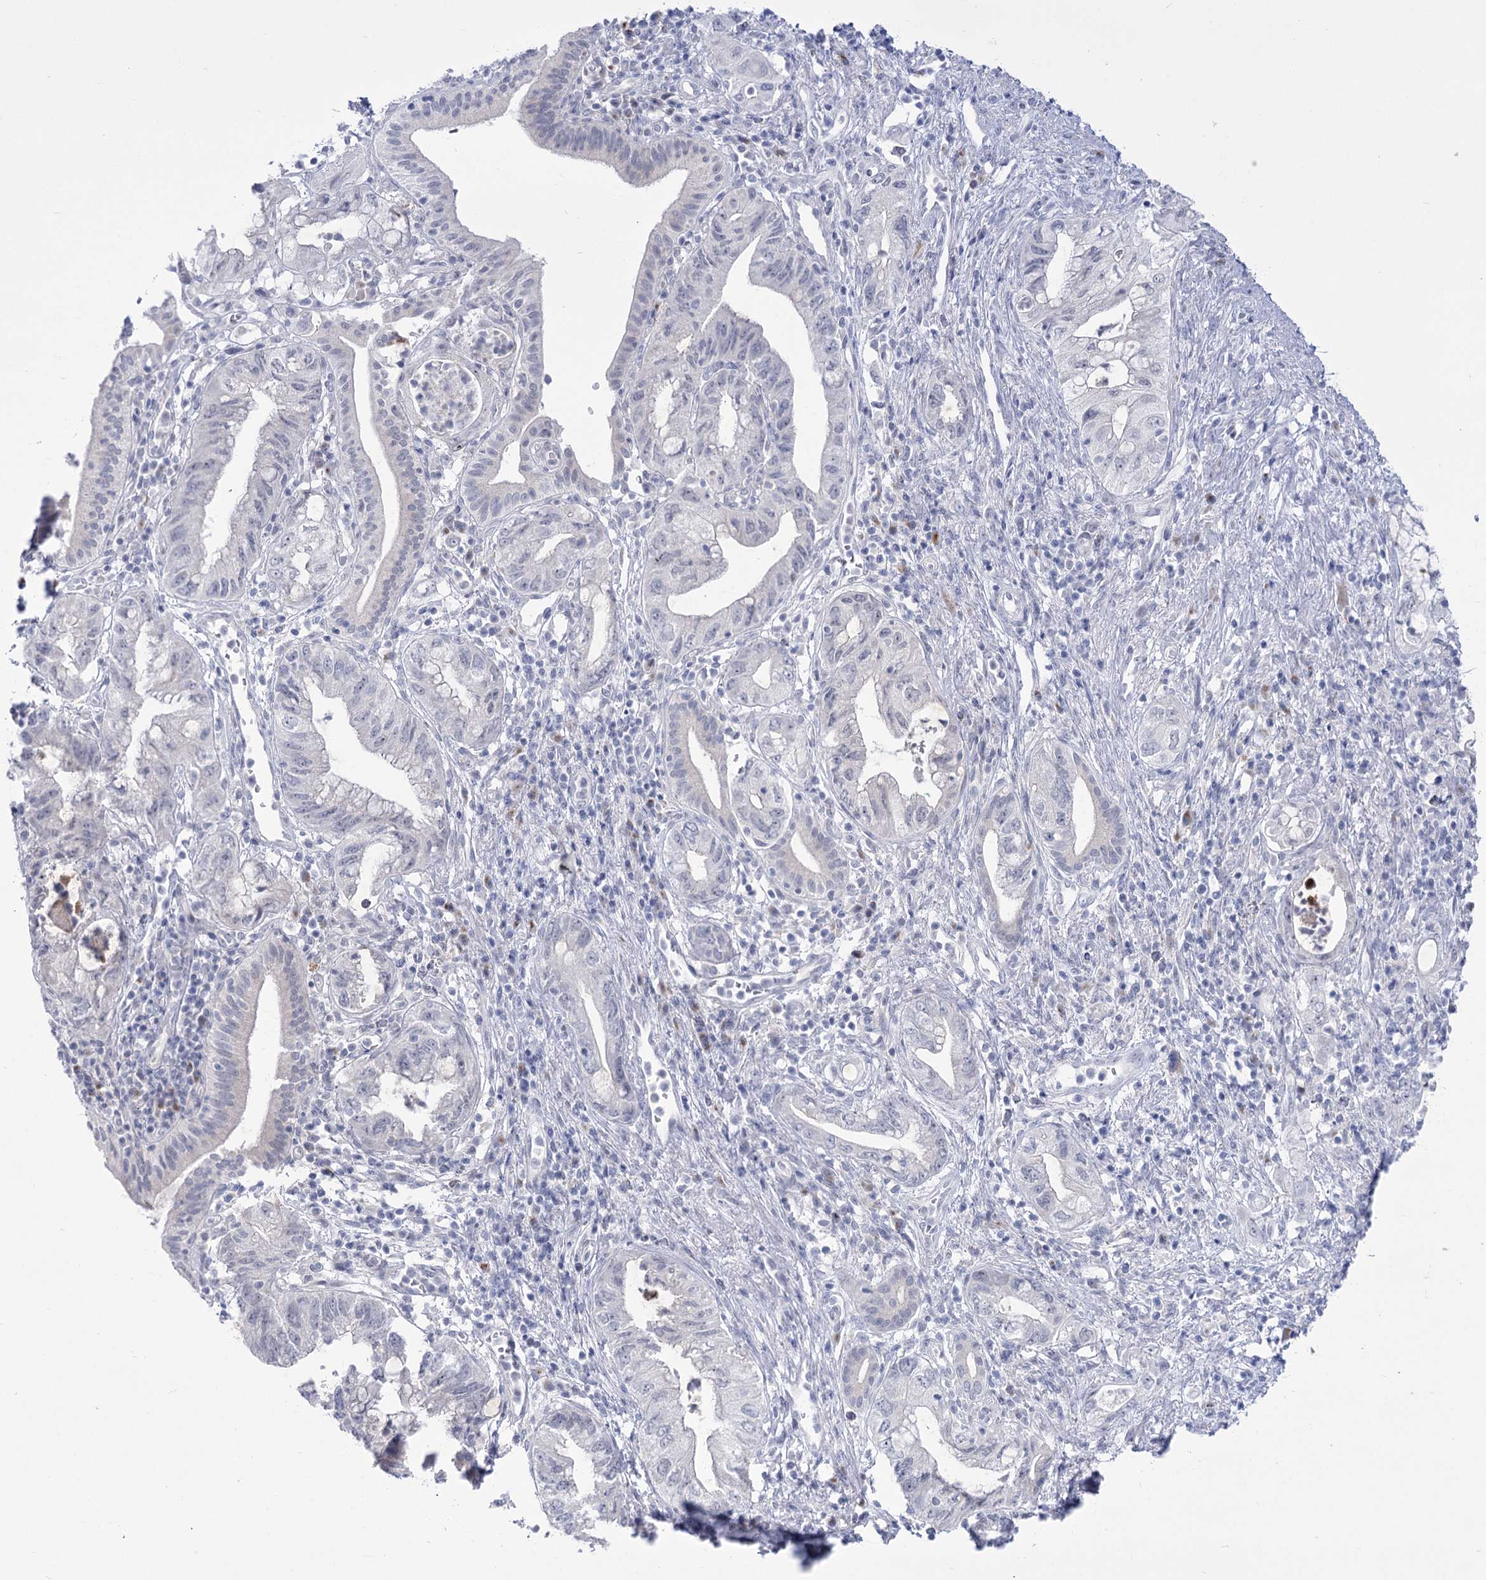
{"staining": {"intensity": "negative", "quantity": "none", "location": "none"}, "tissue": "pancreatic cancer", "cell_type": "Tumor cells", "image_type": "cancer", "snomed": [{"axis": "morphology", "description": "Adenocarcinoma, NOS"}, {"axis": "topography", "description": "Pancreas"}], "caption": "This is an IHC histopathology image of pancreatic cancer. There is no expression in tumor cells.", "gene": "BEND7", "patient": {"sex": "female", "age": 73}}